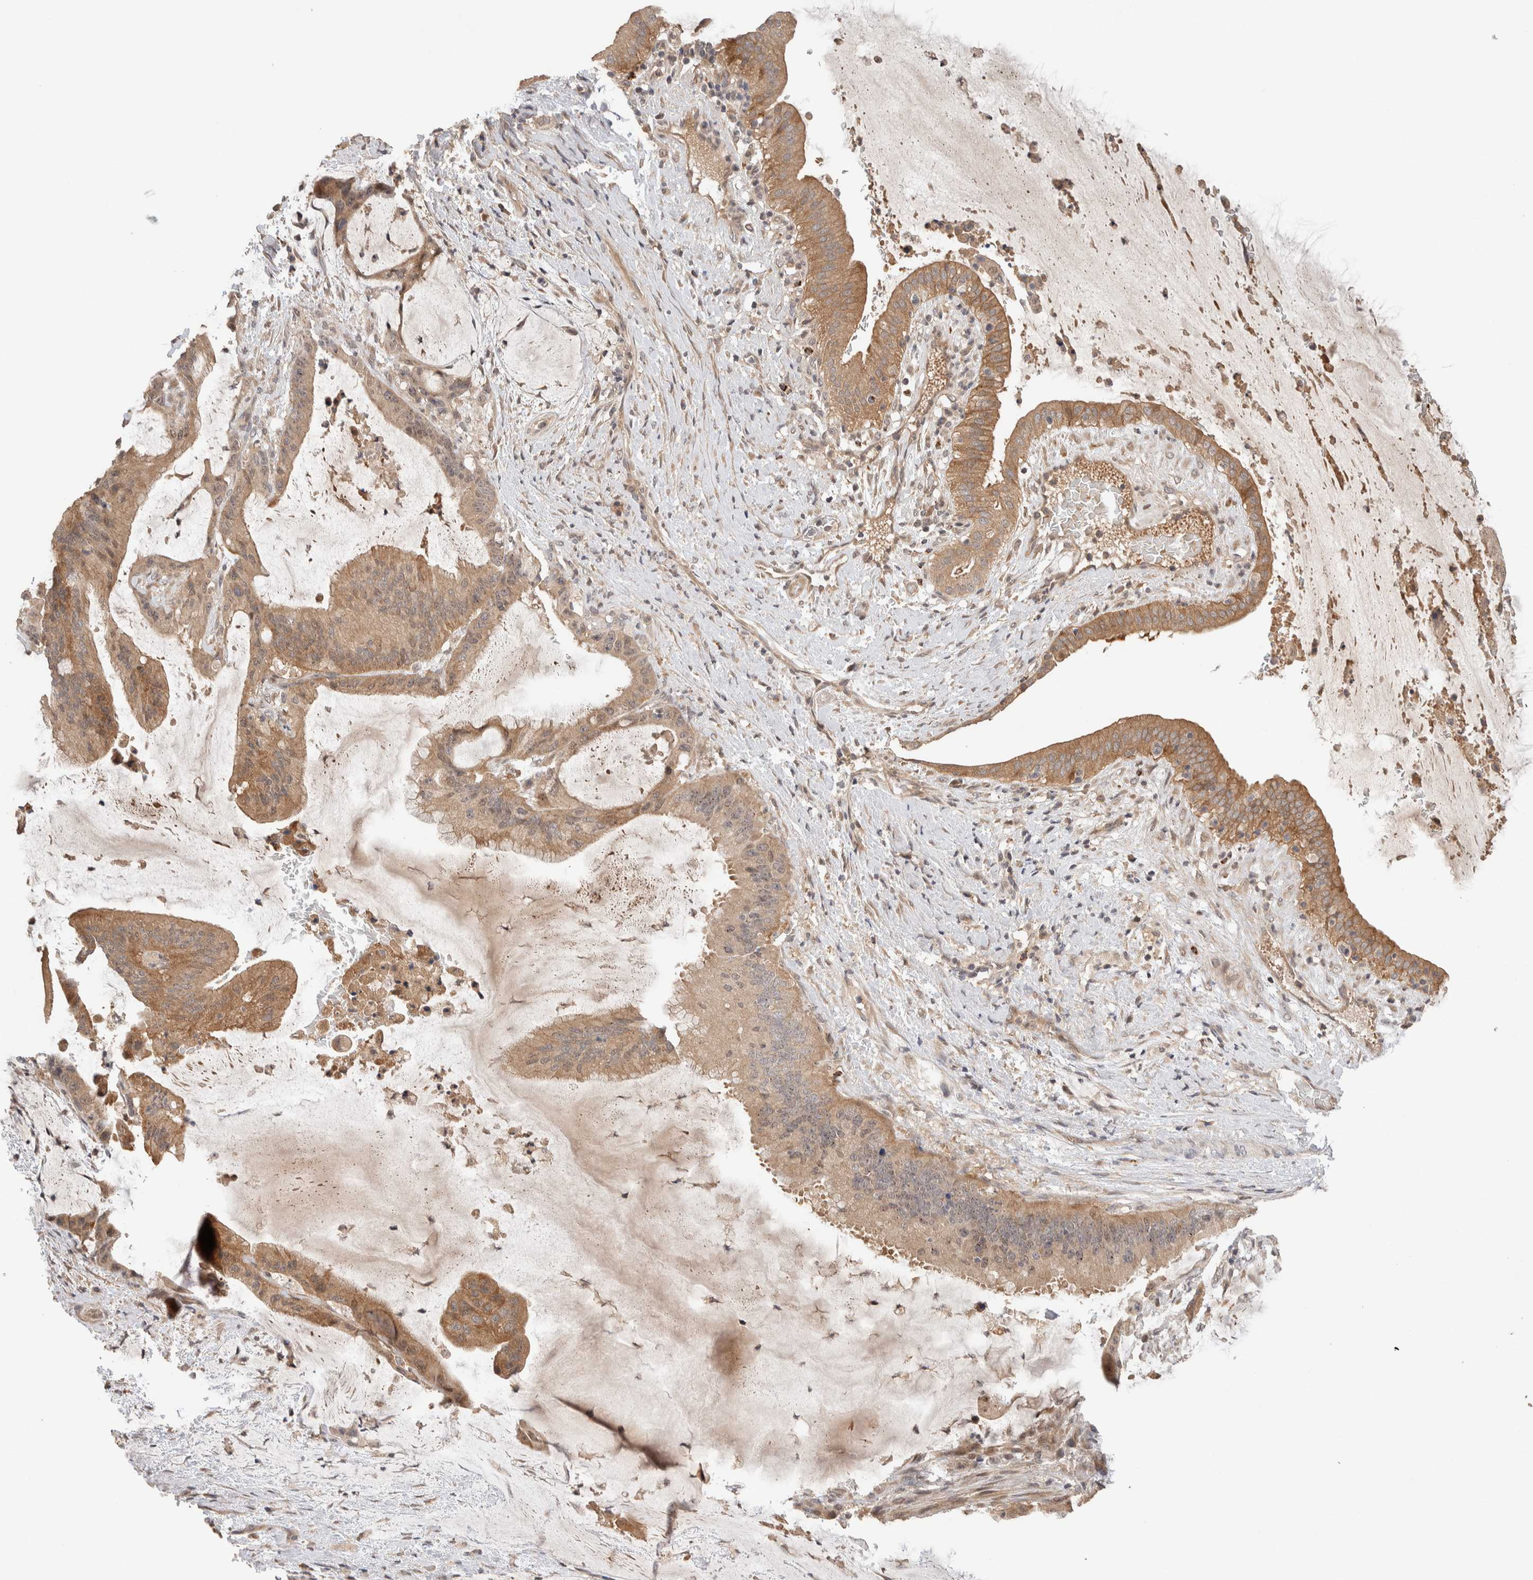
{"staining": {"intensity": "moderate", "quantity": ">75%", "location": "cytoplasmic/membranous"}, "tissue": "liver cancer", "cell_type": "Tumor cells", "image_type": "cancer", "snomed": [{"axis": "morphology", "description": "Normal tissue, NOS"}, {"axis": "morphology", "description": "Cholangiocarcinoma"}, {"axis": "topography", "description": "Liver"}, {"axis": "topography", "description": "Peripheral nerve tissue"}], "caption": "Liver cholangiocarcinoma stained with immunohistochemistry shows moderate cytoplasmic/membranous expression in approximately >75% of tumor cells. The protein is shown in brown color, while the nuclei are stained blue.", "gene": "CASK", "patient": {"sex": "female", "age": 73}}